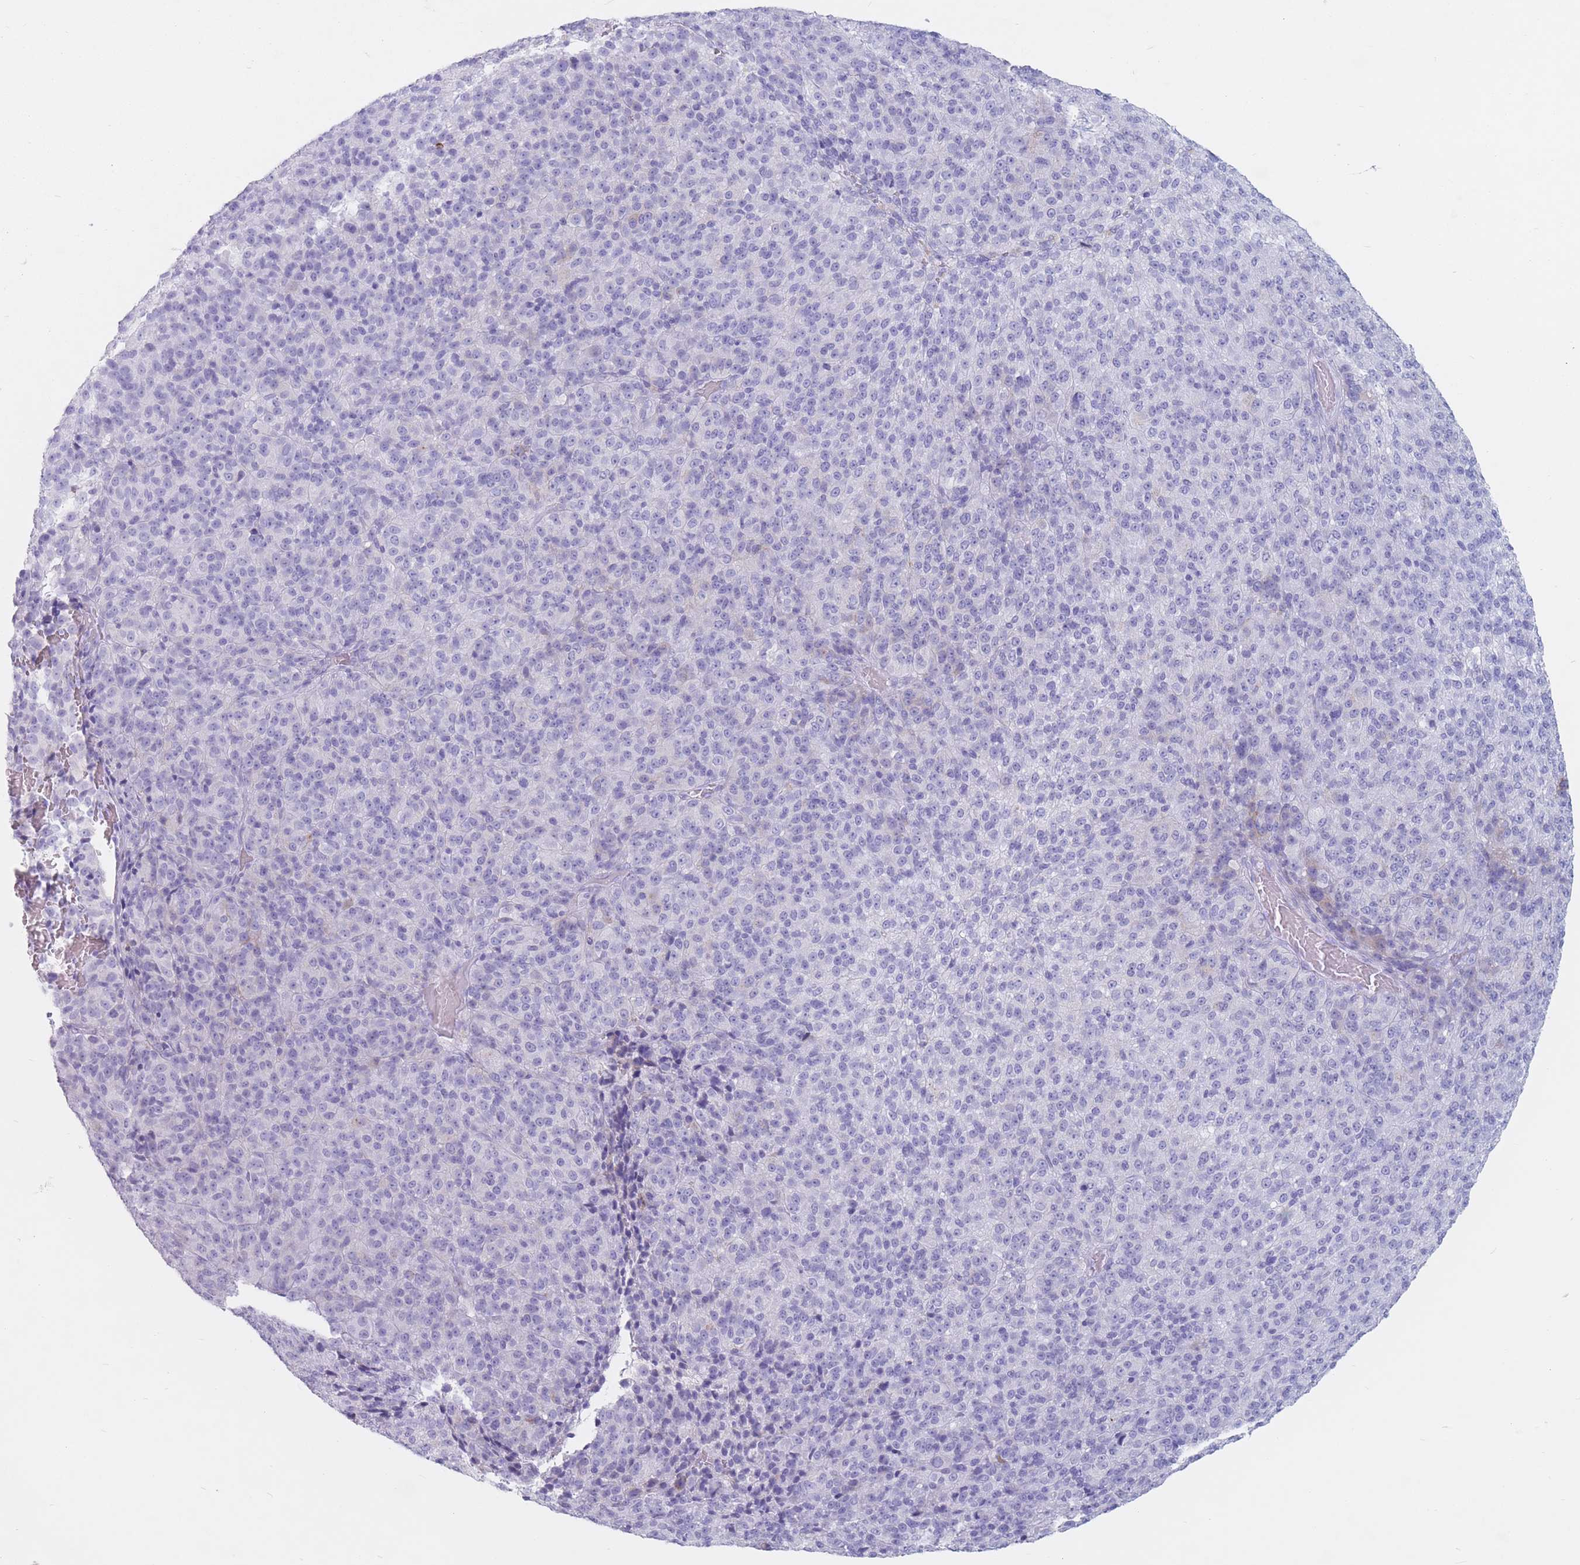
{"staining": {"intensity": "negative", "quantity": "none", "location": "none"}, "tissue": "melanoma", "cell_type": "Tumor cells", "image_type": "cancer", "snomed": [{"axis": "morphology", "description": "Malignant melanoma, Metastatic site"}, {"axis": "topography", "description": "Brain"}], "caption": "DAB (3,3'-diaminobenzidine) immunohistochemical staining of human malignant melanoma (metastatic site) displays no significant positivity in tumor cells.", "gene": "ST3GAL5", "patient": {"sex": "female", "age": 56}}